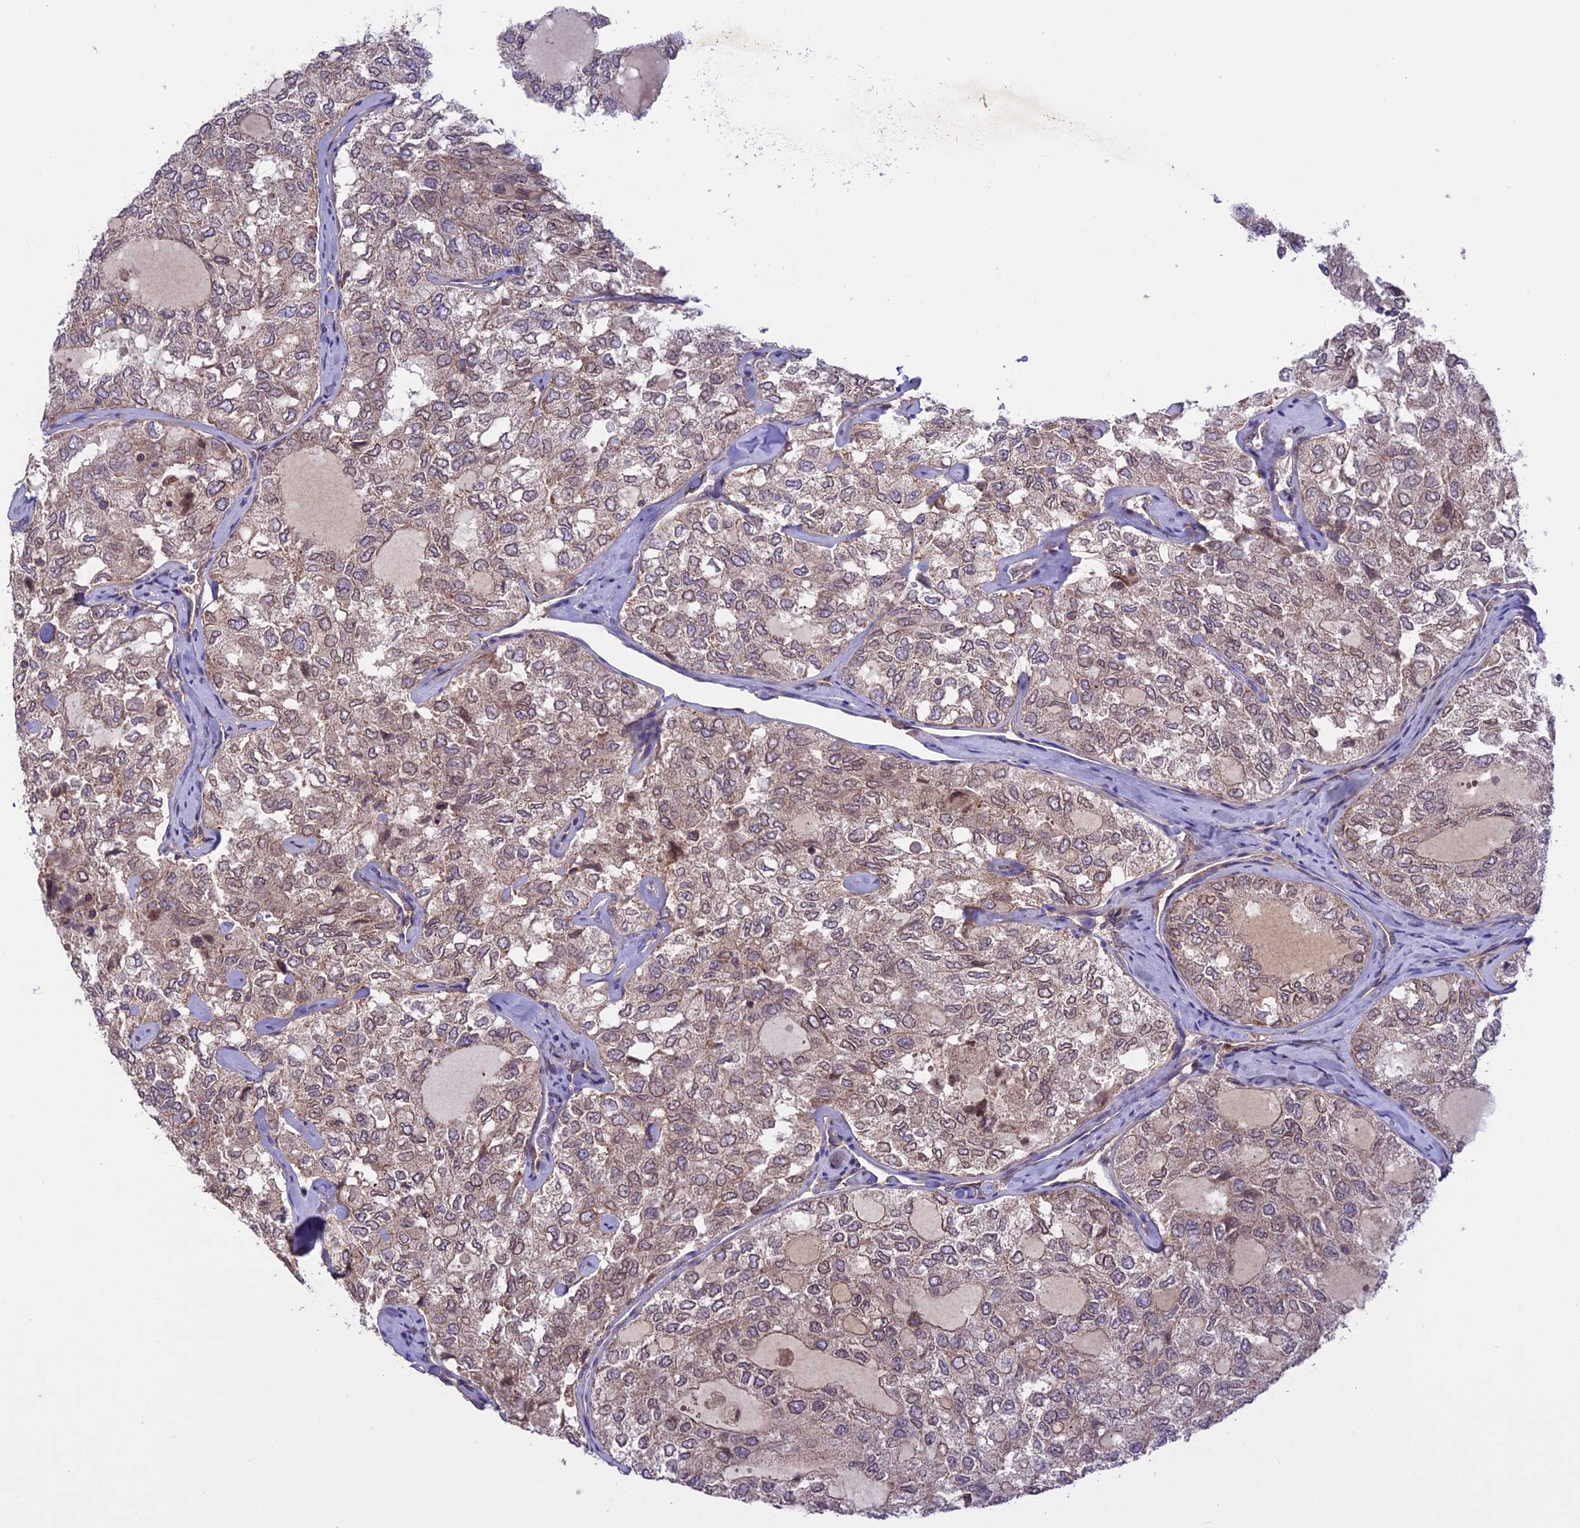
{"staining": {"intensity": "weak", "quantity": "25%-75%", "location": "cytoplasmic/membranous,nuclear"}, "tissue": "thyroid cancer", "cell_type": "Tumor cells", "image_type": "cancer", "snomed": [{"axis": "morphology", "description": "Follicular adenoma carcinoma, NOS"}, {"axis": "topography", "description": "Thyroid gland"}], "caption": "Weak cytoplasmic/membranous and nuclear protein staining is identified in about 25%-75% of tumor cells in thyroid cancer (follicular adenoma carcinoma).", "gene": "CCDC125", "patient": {"sex": "male", "age": 75}}